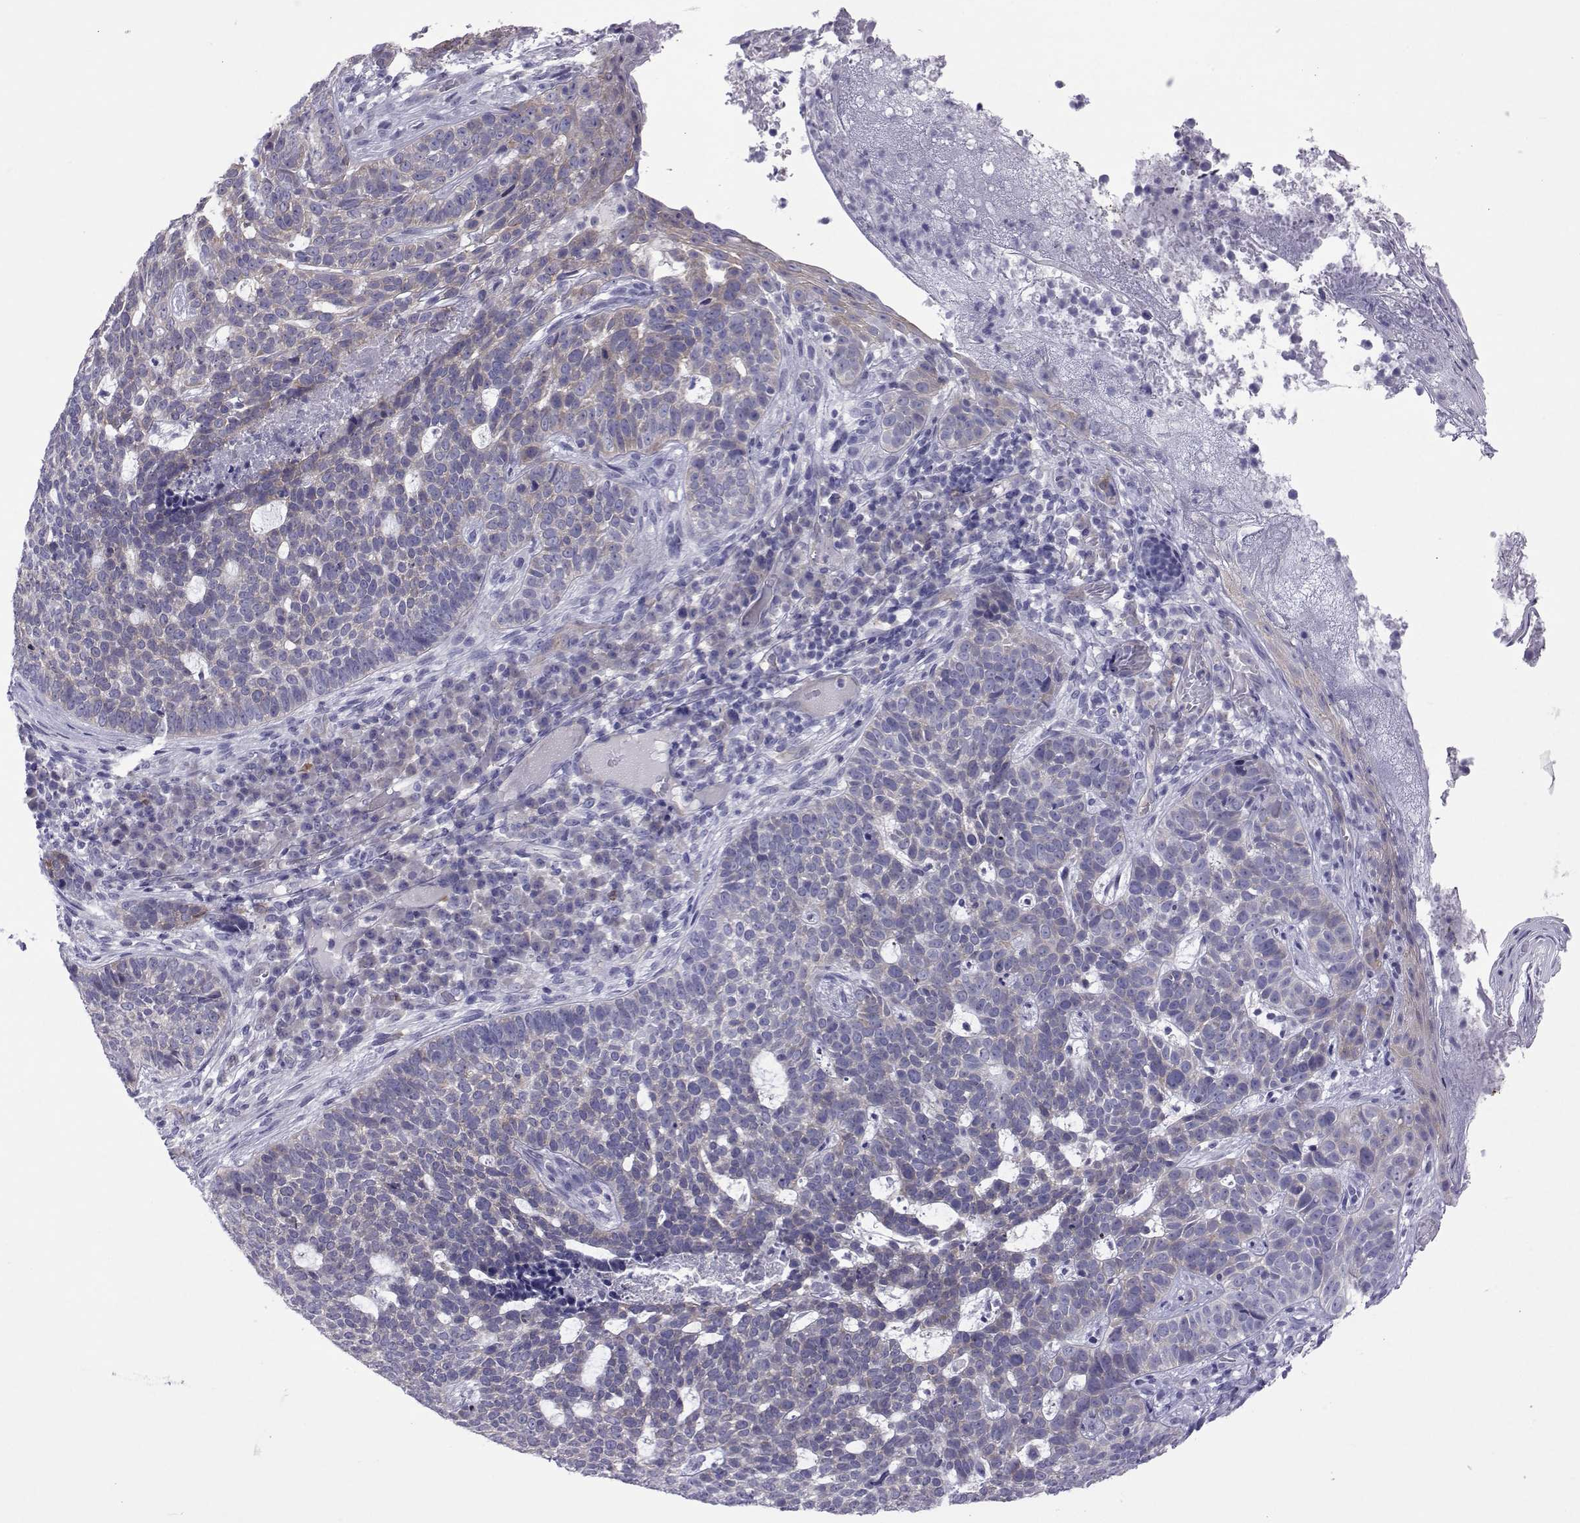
{"staining": {"intensity": "negative", "quantity": "none", "location": "none"}, "tissue": "skin cancer", "cell_type": "Tumor cells", "image_type": "cancer", "snomed": [{"axis": "morphology", "description": "Basal cell carcinoma"}, {"axis": "topography", "description": "Skin"}], "caption": "IHC photomicrograph of basal cell carcinoma (skin) stained for a protein (brown), which exhibits no staining in tumor cells. (Immunohistochemistry (ihc), brightfield microscopy, high magnification).", "gene": "COL22A1", "patient": {"sex": "female", "age": 69}}